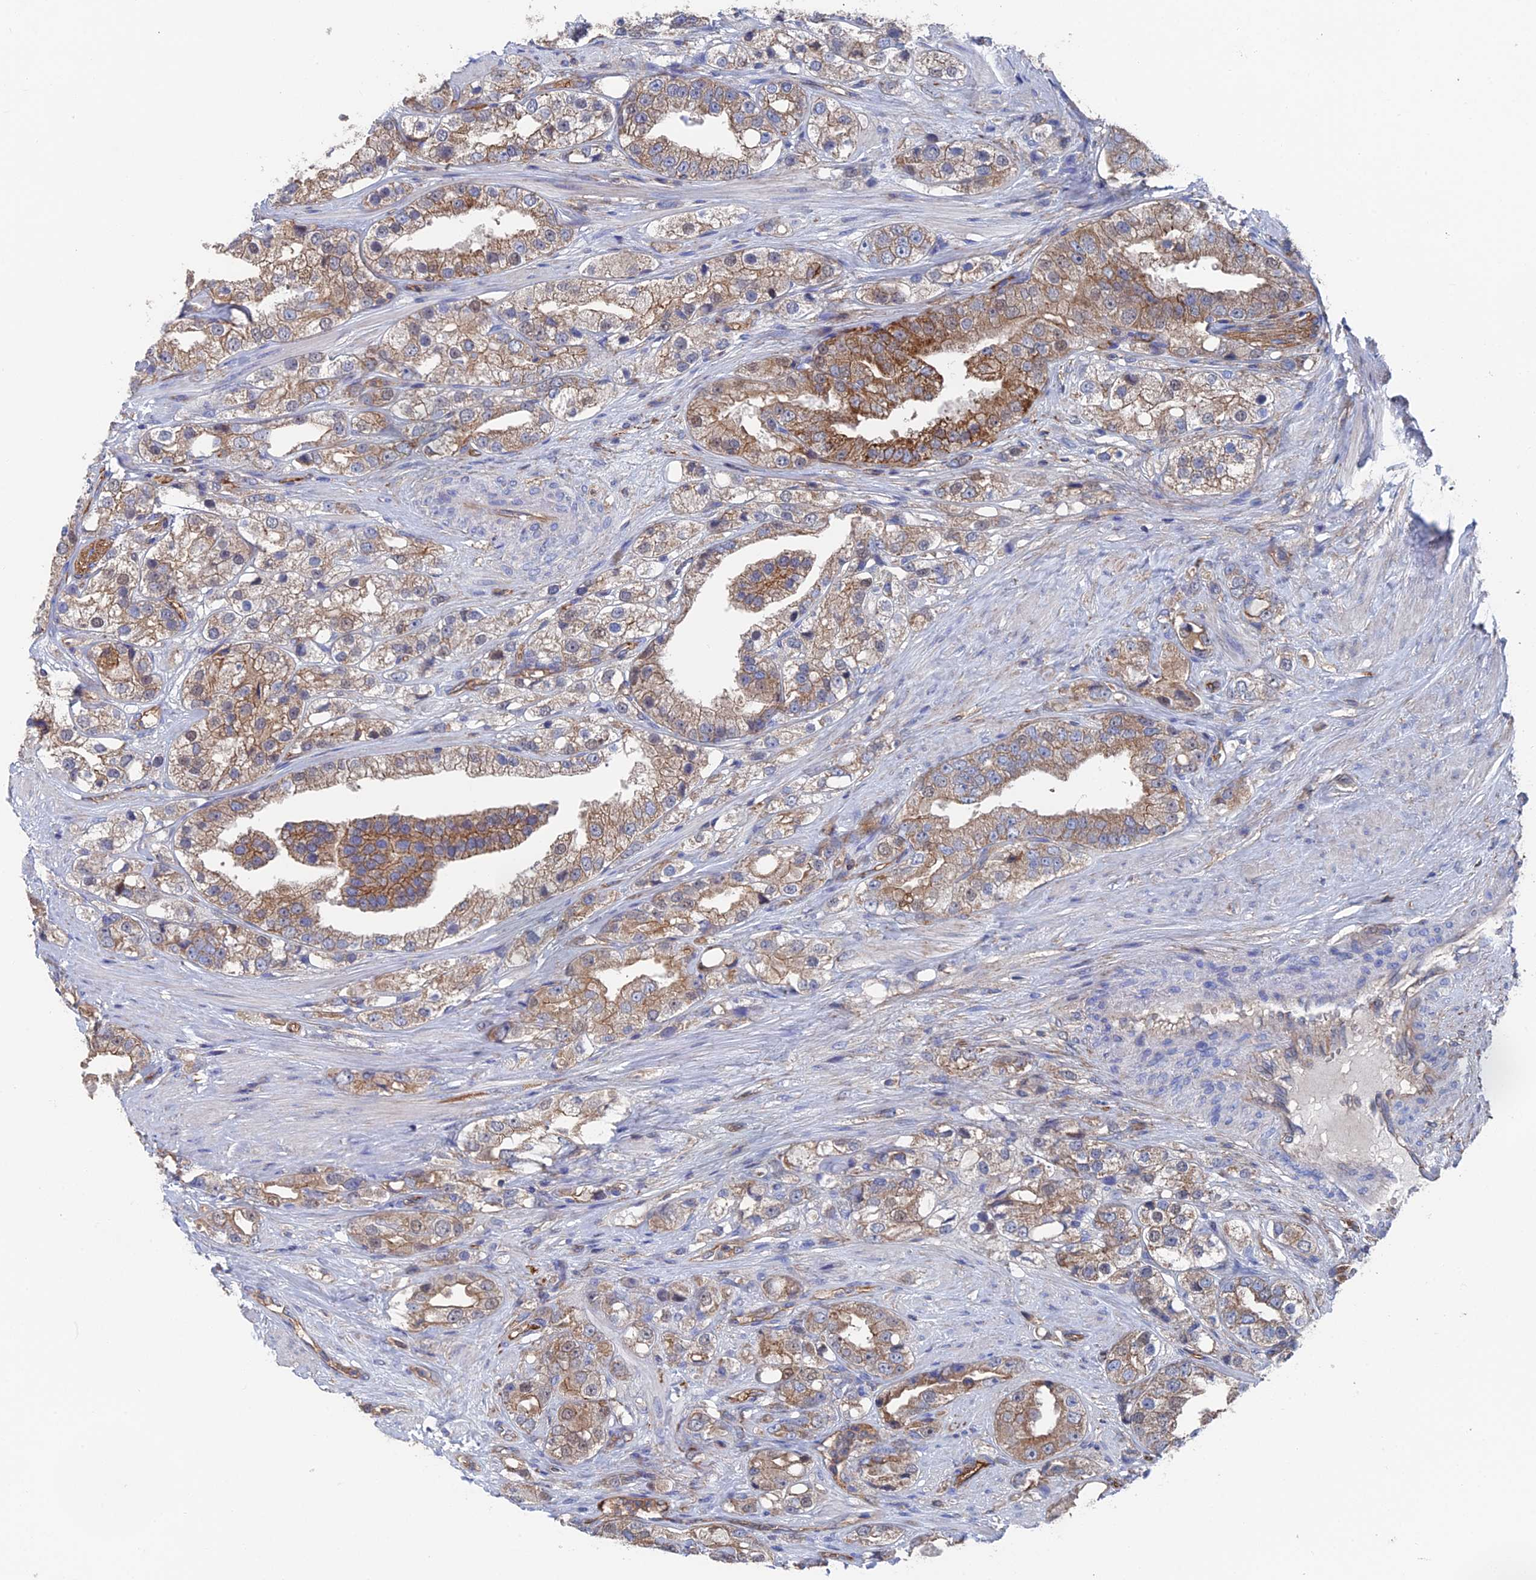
{"staining": {"intensity": "moderate", "quantity": ">75%", "location": "cytoplasmic/membranous"}, "tissue": "prostate cancer", "cell_type": "Tumor cells", "image_type": "cancer", "snomed": [{"axis": "morphology", "description": "Adenocarcinoma, NOS"}, {"axis": "topography", "description": "Prostate"}], "caption": "An image of human prostate cancer stained for a protein shows moderate cytoplasmic/membranous brown staining in tumor cells.", "gene": "SNX11", "patient": {"sex": "male", "age": 79}}